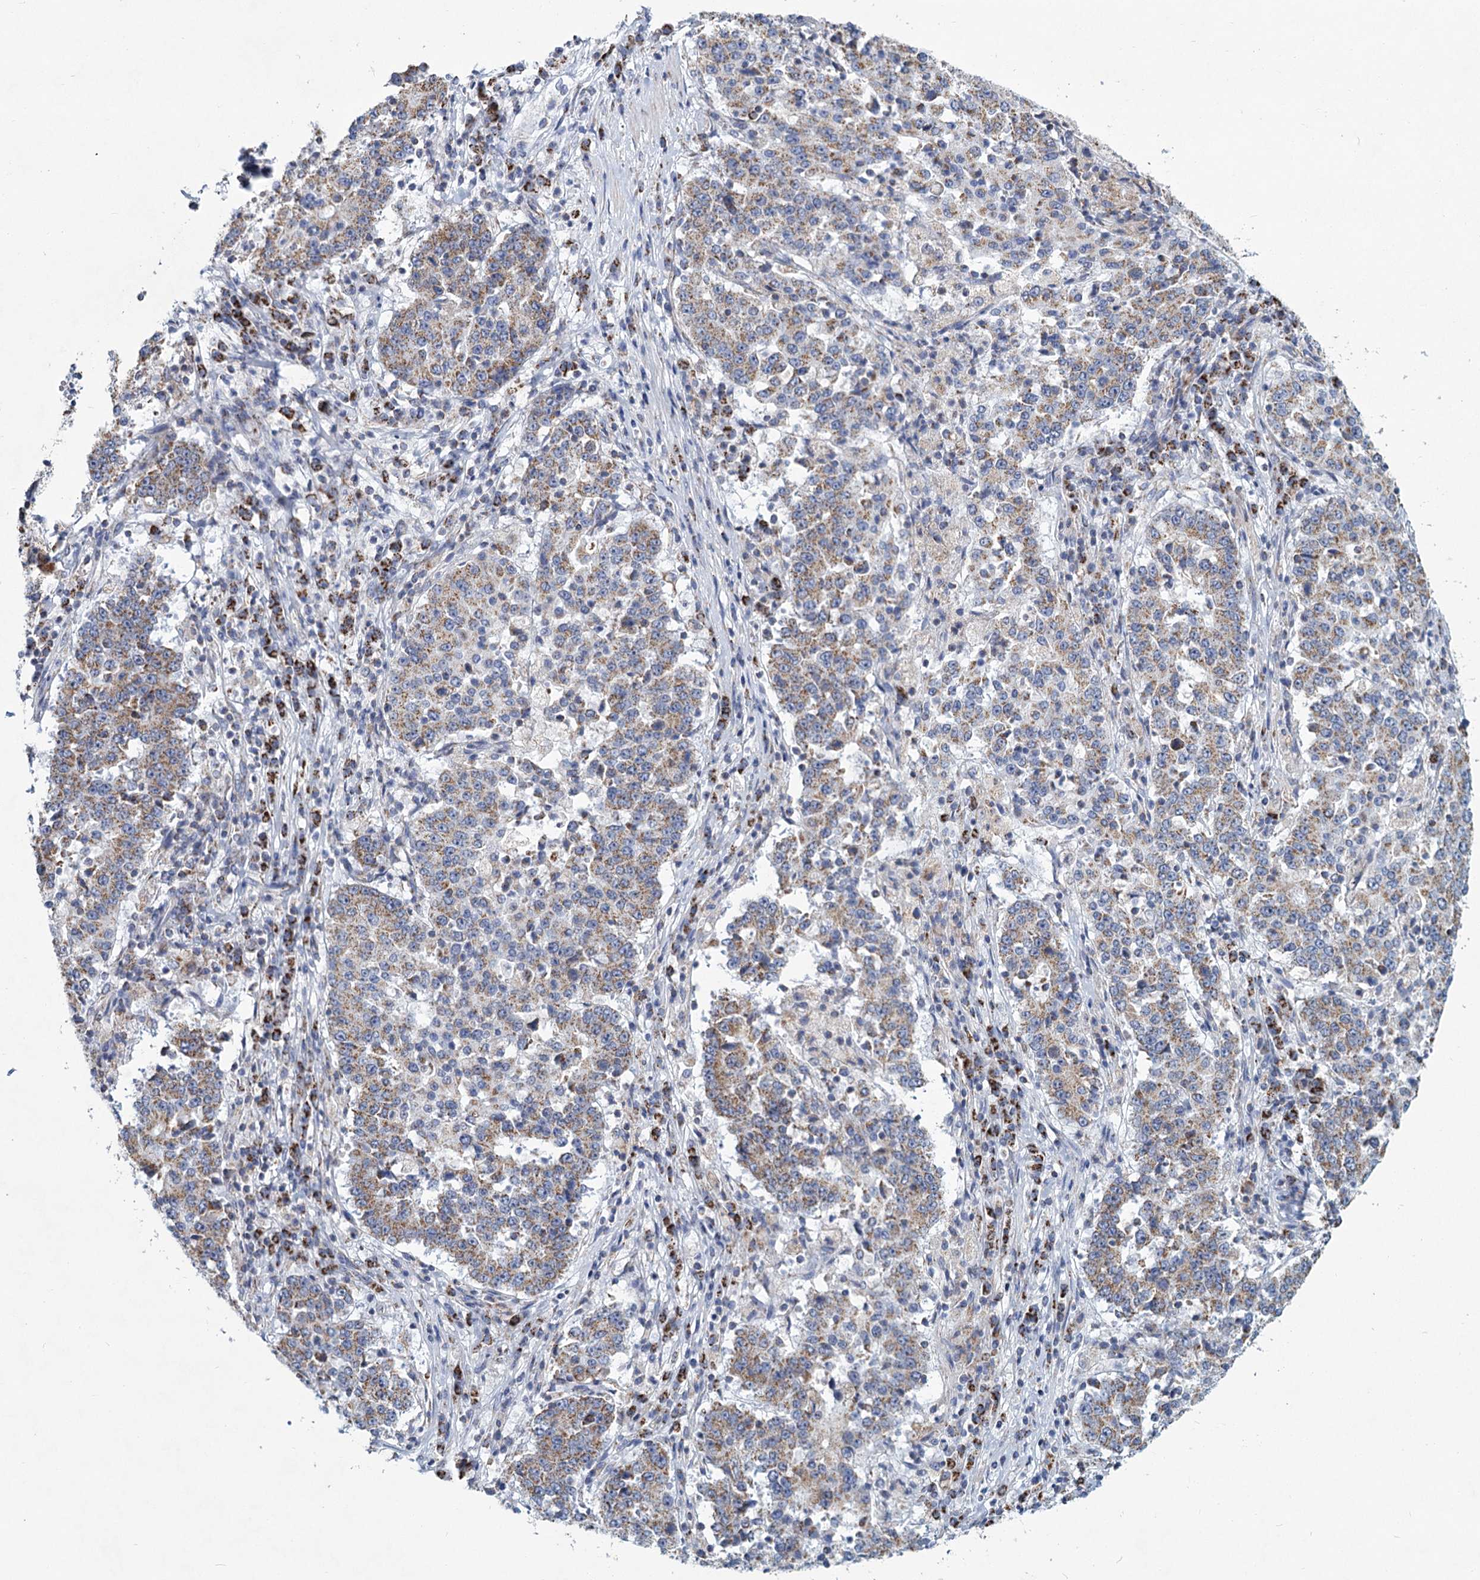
{"staining": {"intensity": "weak", "quantity": ">75%", "location": "cytoplasmic/membranous"}, "tissue": "stomach cancer", "cell_type": "Tumor cells", "image_type": "cancer", "snomed": [{"axis": "morphology", "description": "Adenocarcinoma, NOS"}, {"axis": "topography", "description": "Stomach"}], "caption": "Brown immunohistochemical staining in human adenocarcinoma (stomach) displays weak cytoplasmic/membranous staining in approximately >75% of tumor cells.", "gene": "NDUFC2", "patient": {"sex": "male", "age": 59}}